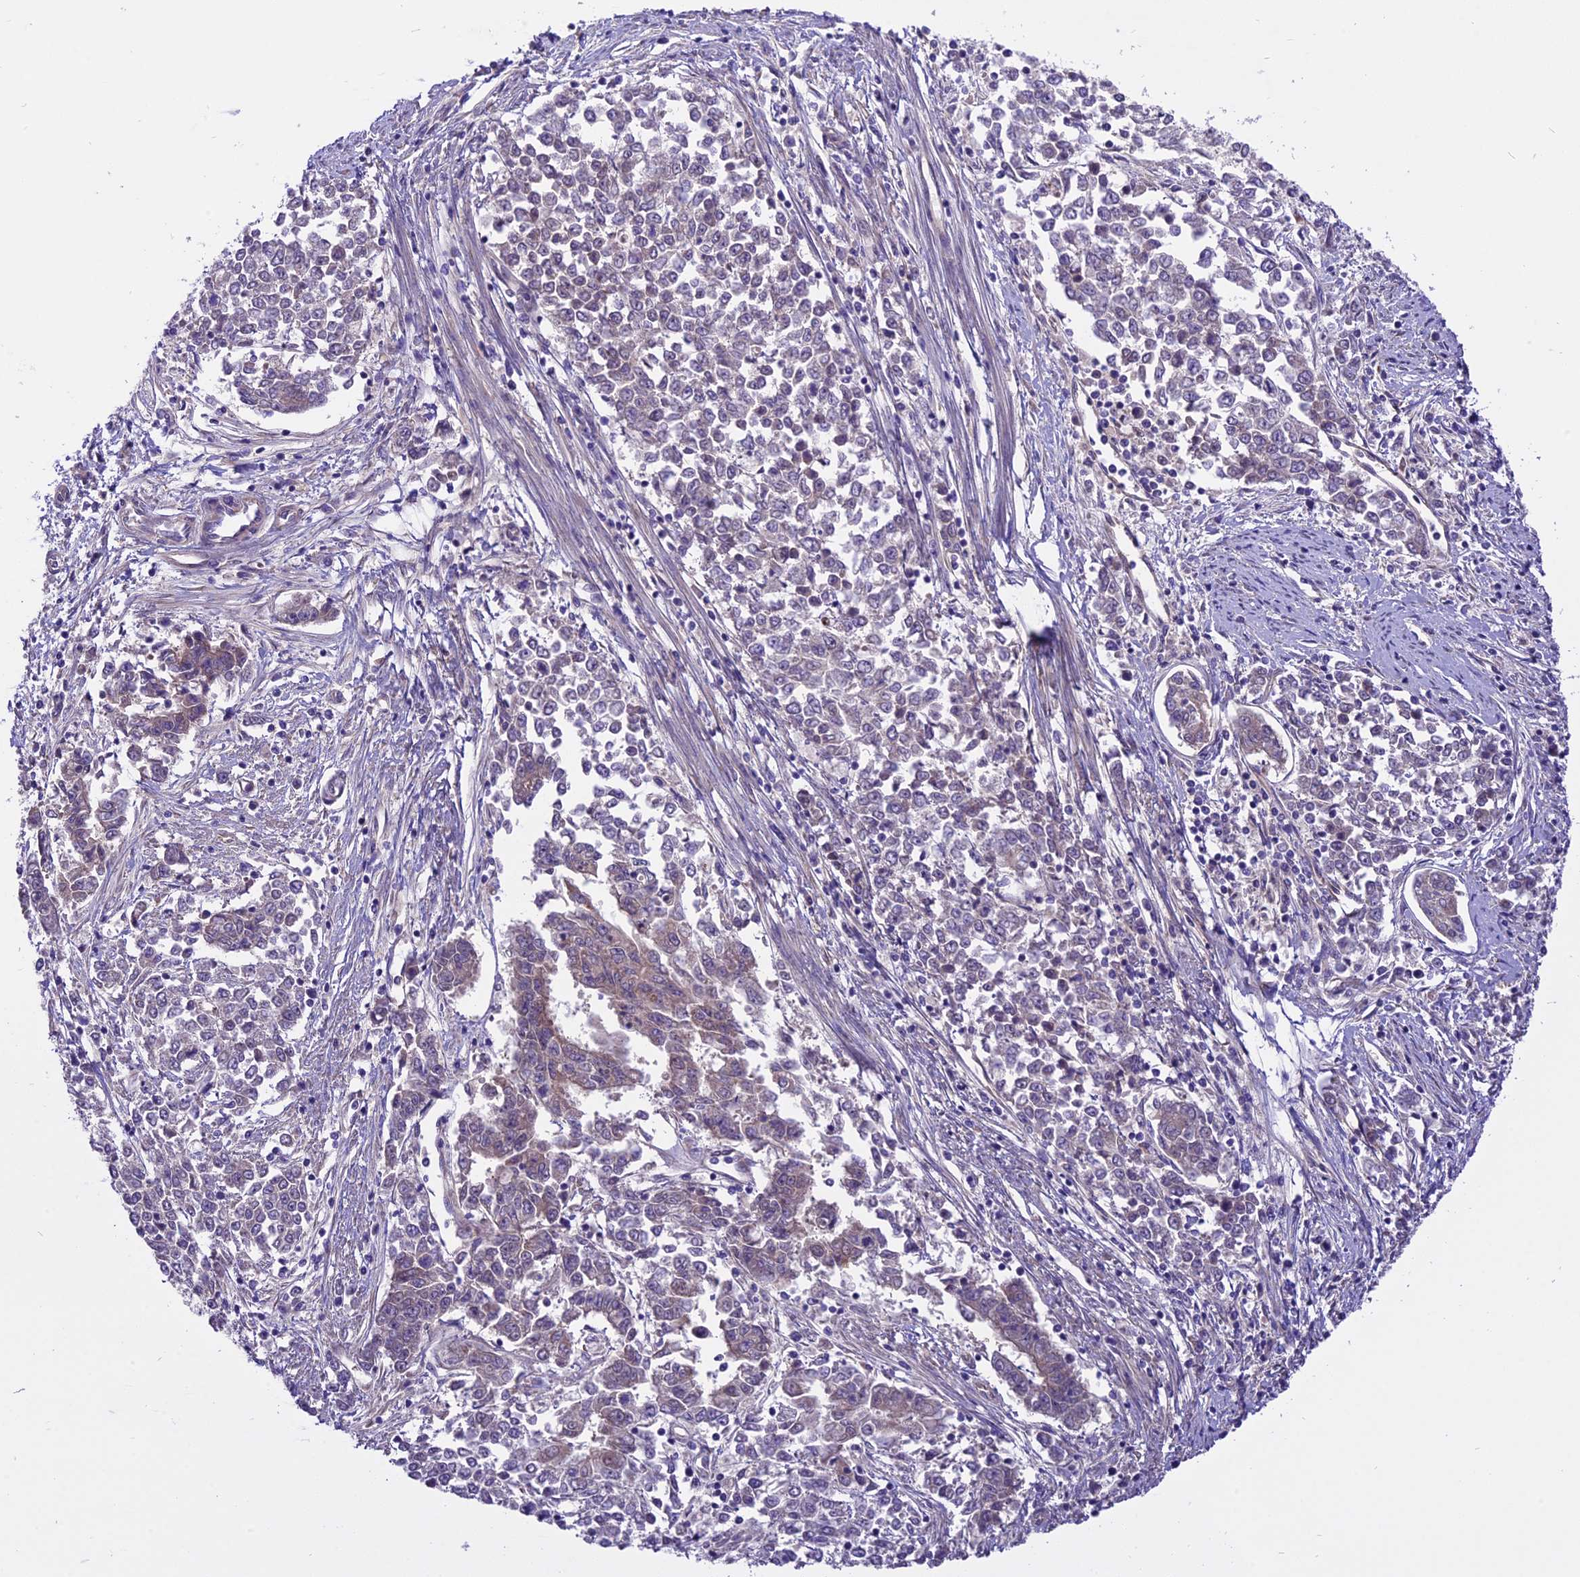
{"staining": {"intensity": "weak", "quantity": "<25%", "location": "cytoplasmic/membranous"}, "tissue": "endometrial cancer", "cell_type": "Tumor cells", "image_type": "cancer", "snomed": [{"axis": "morphology", "description": "Adenocarcinoma, NOS"}, {"axis": "topography", "description": "Endometrium"}], "caption": "This is an immunohistochemistry (IHC) photomicrograph of human endometrial cancer (adenocarcinoma). There is no expression in tumor cells.", "gene": "SPRED1", "patient": {"sex": "female", "age": 50}}